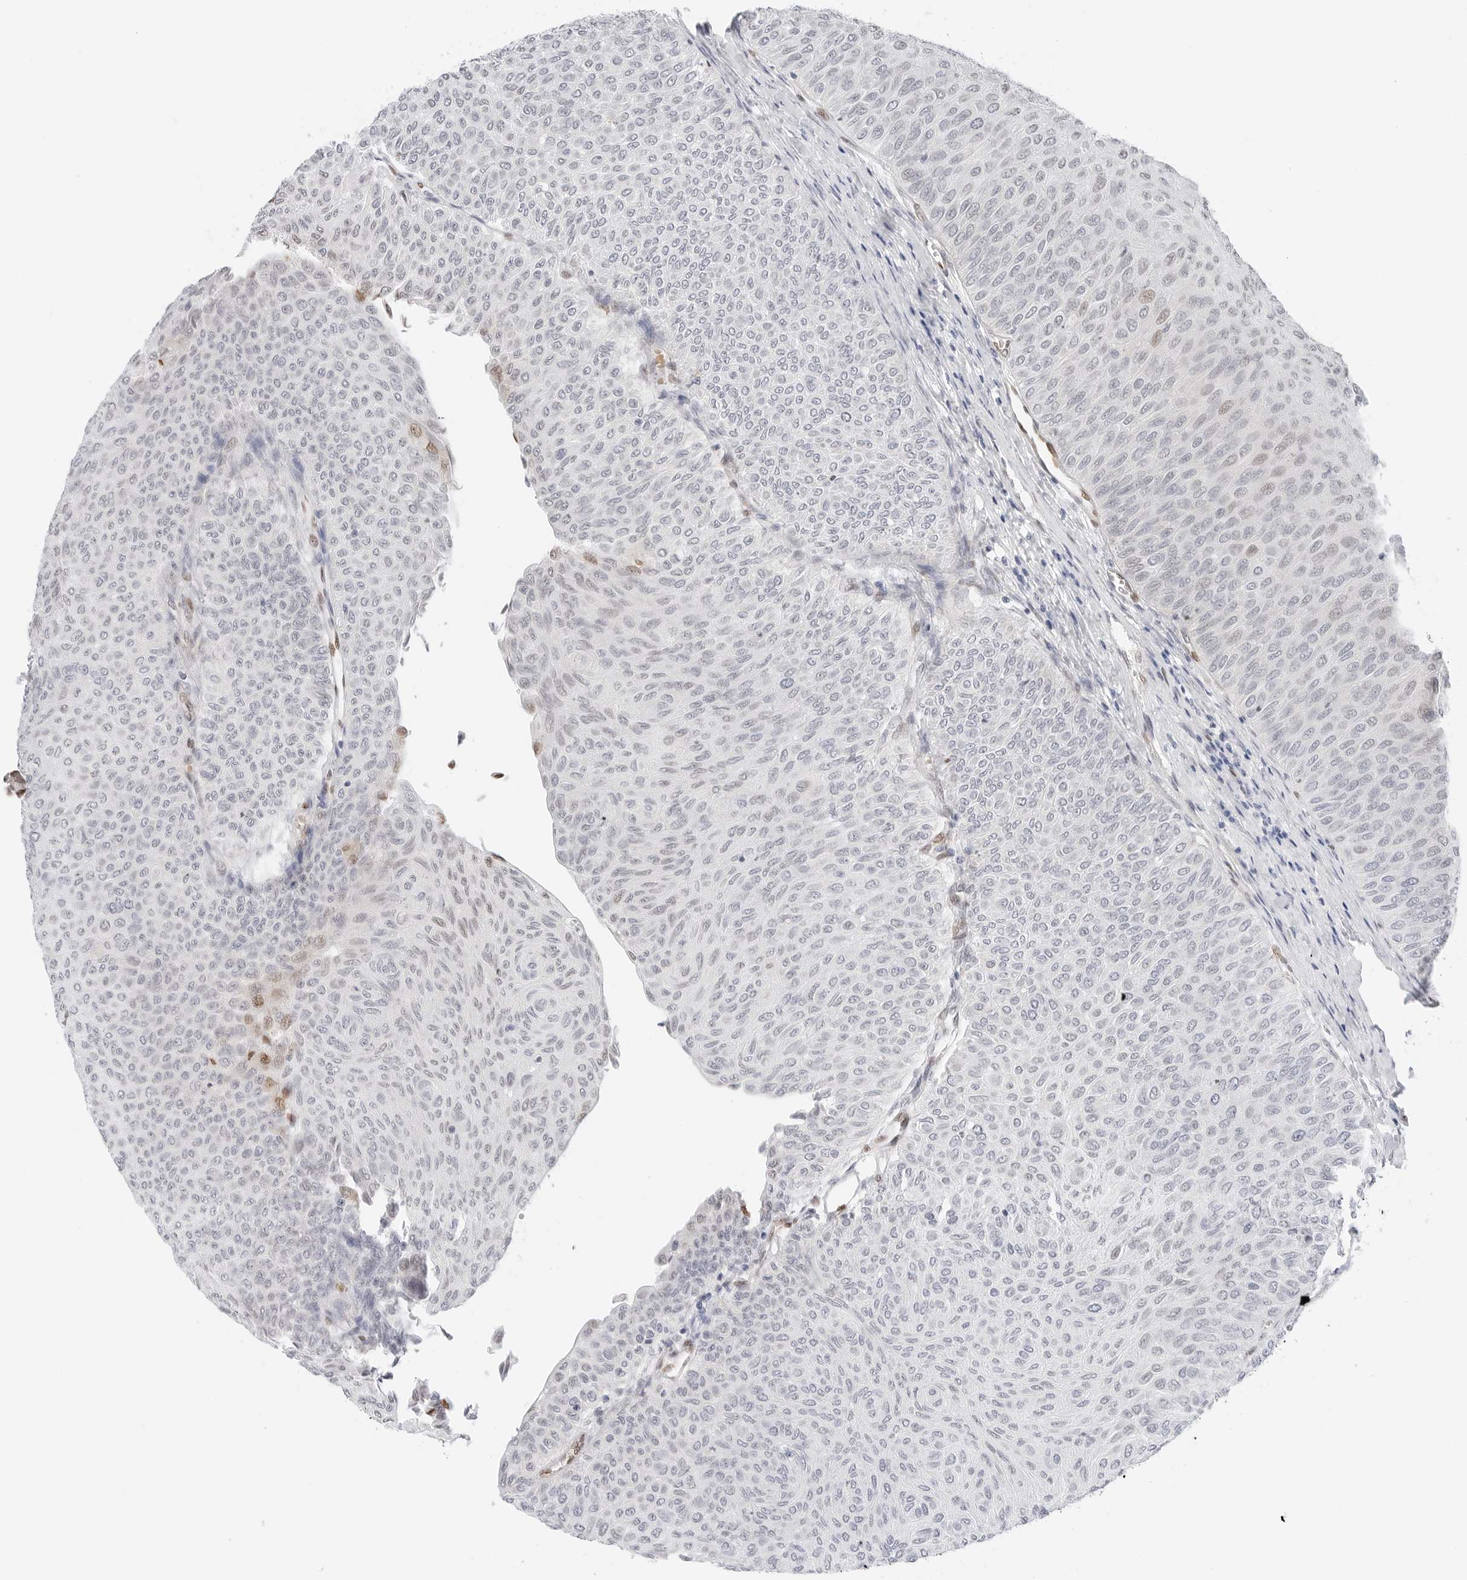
{"staining": {"intensity": "weak", "quantity": "<25%", "location": "nuclear"}, "tissue": "urothelial cancer", "cell_type": "Tumor cells", "image_type": "cancer", "snomed": [{"axis": "morphology", "description": "Urothelial carcinoma, Low grade"}, {"axis": "topography", "description": "Urinary bladder"}], "caption": "This histopathology image is of urothelial cancer stained with immunohistochemistry to label a protein in brown with the nuclei are counter-stained blue. There is no expression in tumor cells.", "gene": "SPIDR", "patient": {"sex": "male", "age": 78}}